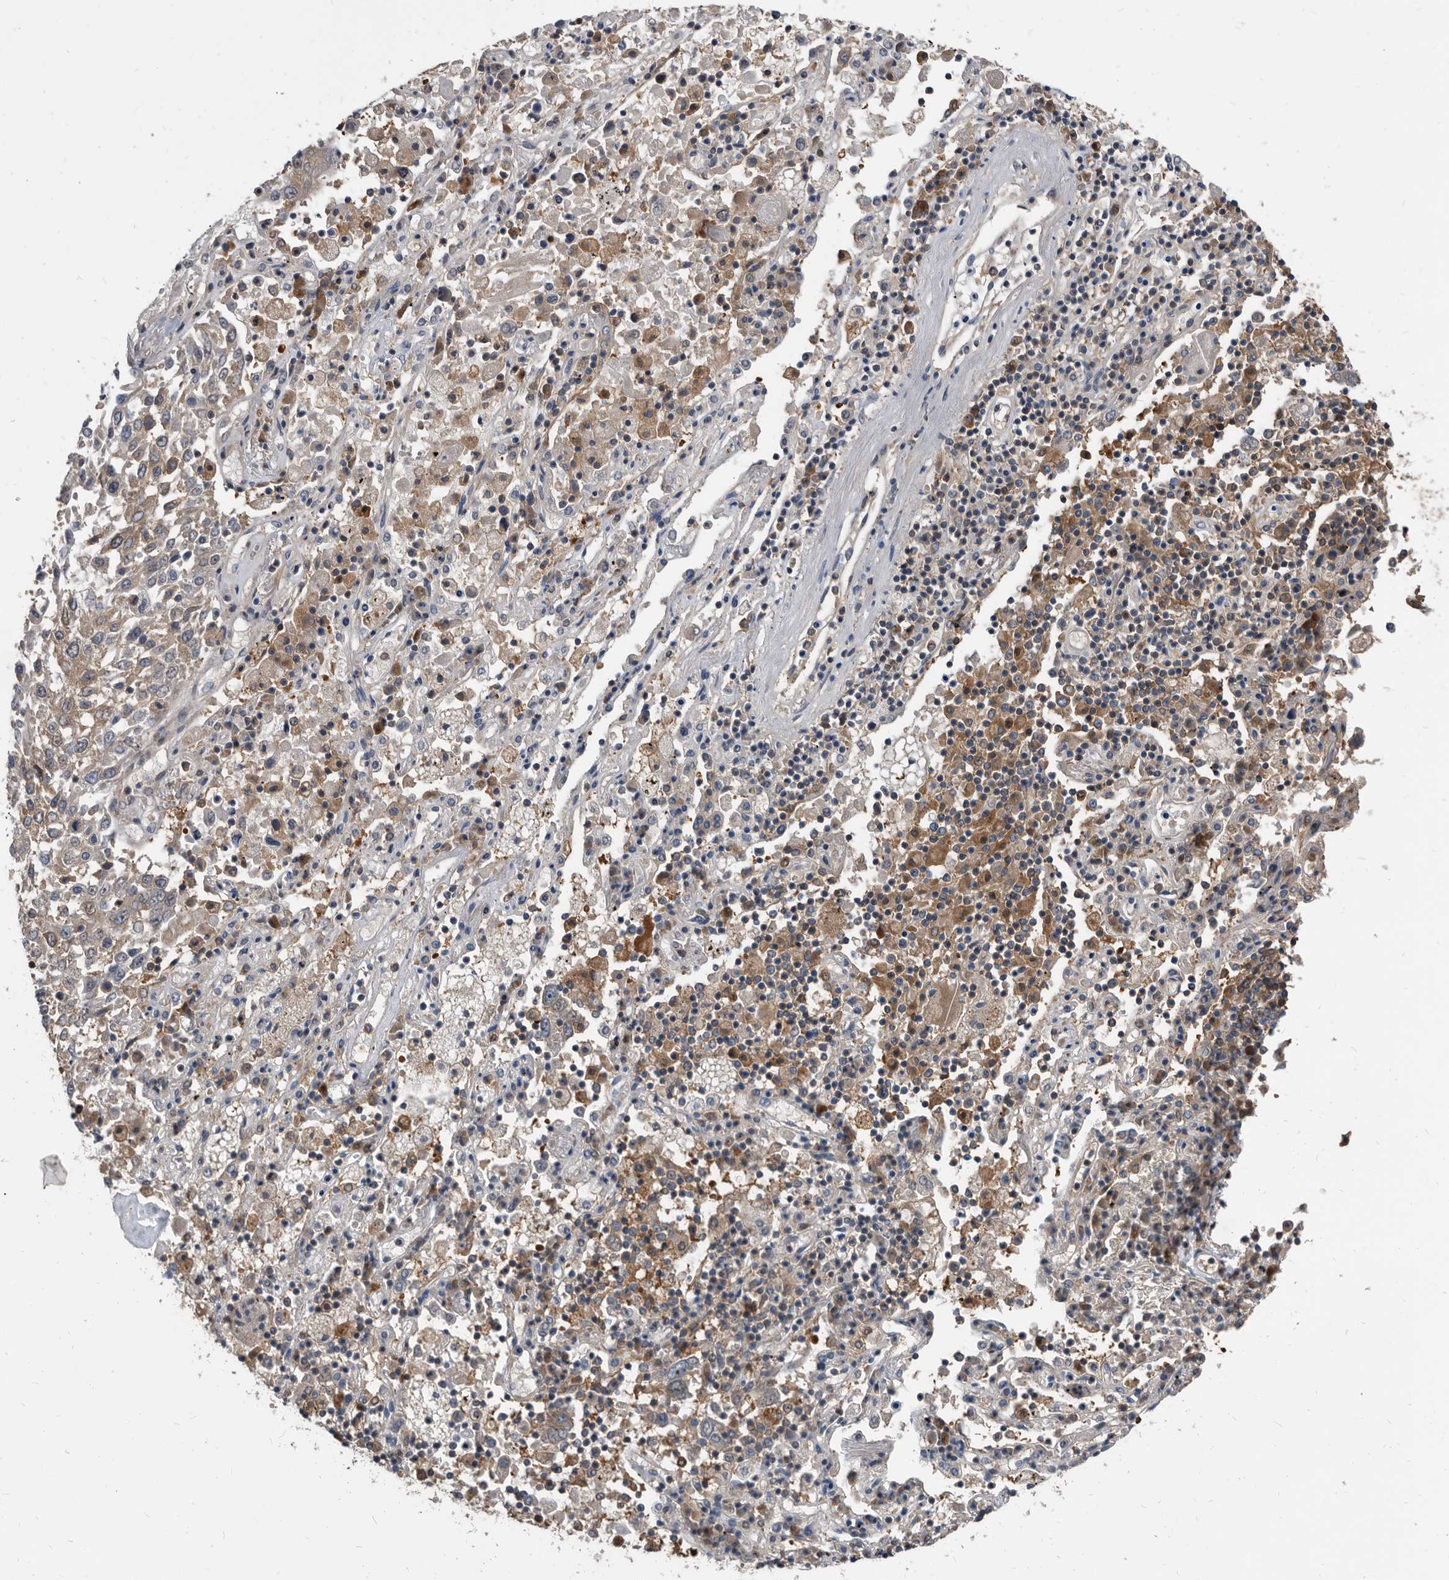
{"staining": {"intensity": "weak", "quantity": "<25%", "location": "cytoplasmic/membranous"}, "tissue": "lung cancer", "cell_type": "Tumor cells", "image_type": "cancer", "snomed": [{"axis": "morphology", "description": "Squamous cell carcinoma, NOS"}, {"axis": "topography", "description": "Lung"}], "caption": "Immunohistochemistry histopathology image of human lung squamous cell carcinoma stained for a protein (brown), which demonstrates no positivity in tumor cells. (Stains: DAB (3,3'-diaminobenzidine) immunohistochemistry (IHC) with hematoxylin counter stain, Microscopy: brightfield microscopy at high magnification).", "gene": "APEH", "patient": {"sex": "male", "age": 65}}